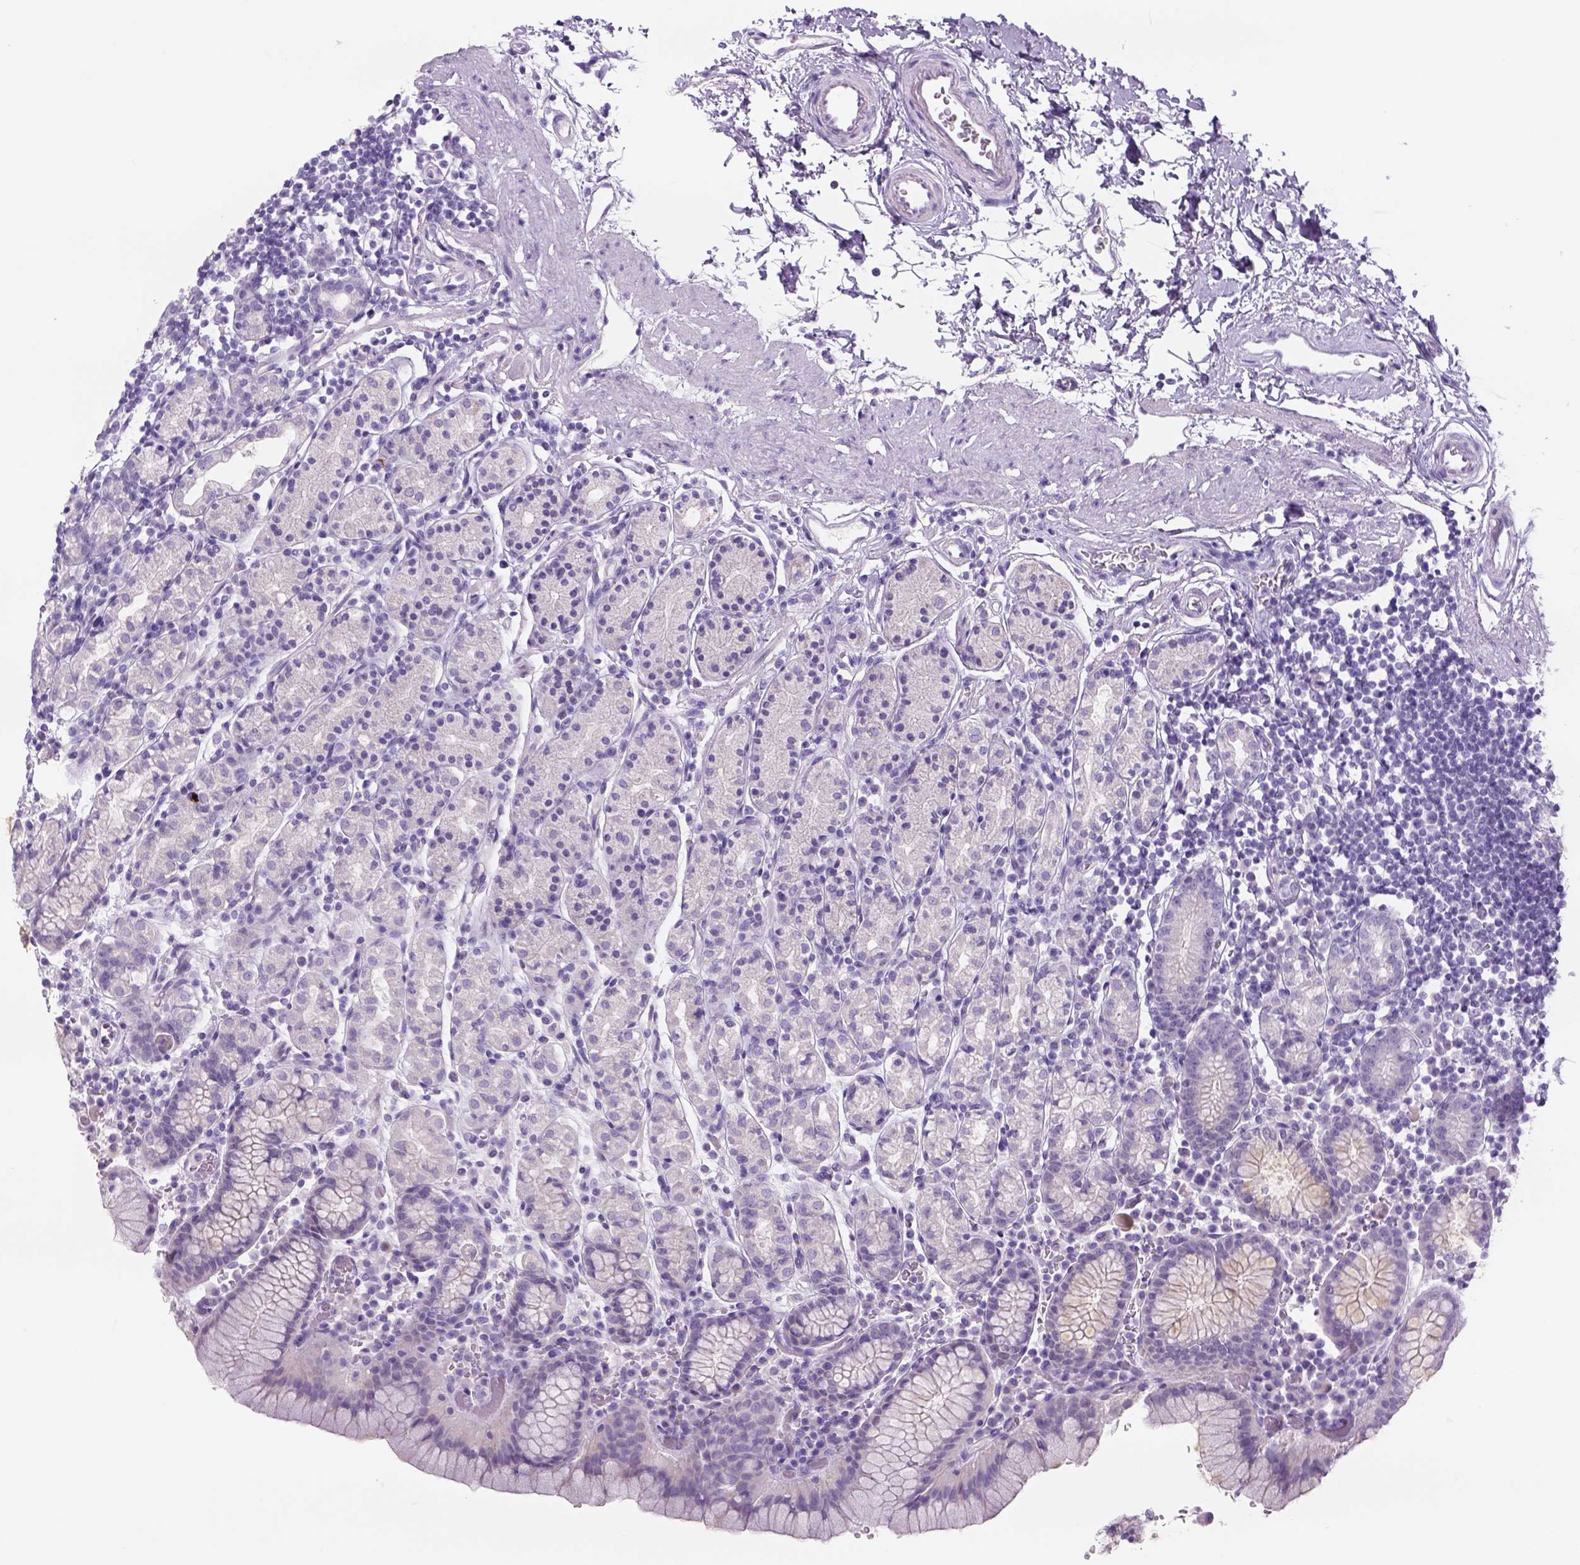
{"staining": {"intensity": "negative", "quantity": "none", "location": "none"}, "tissue": "stomach", "cell_type": "Glandular cells", "image_type": "normal", "snomed": [{"axis": "morphology", "description": "Normal tissue, NOS"}, {"axis": "topography", "description": "Stomach, upper"}, {"axis": "topography", "description": "Stomach"}], "caption": "A high-resolution image shows immunohistochemistry staining of unremarkable stomach, which shows no significant expression in glandular cells.", "gene": "TENM4", "patient": {"sex": "male", "age": 62}}